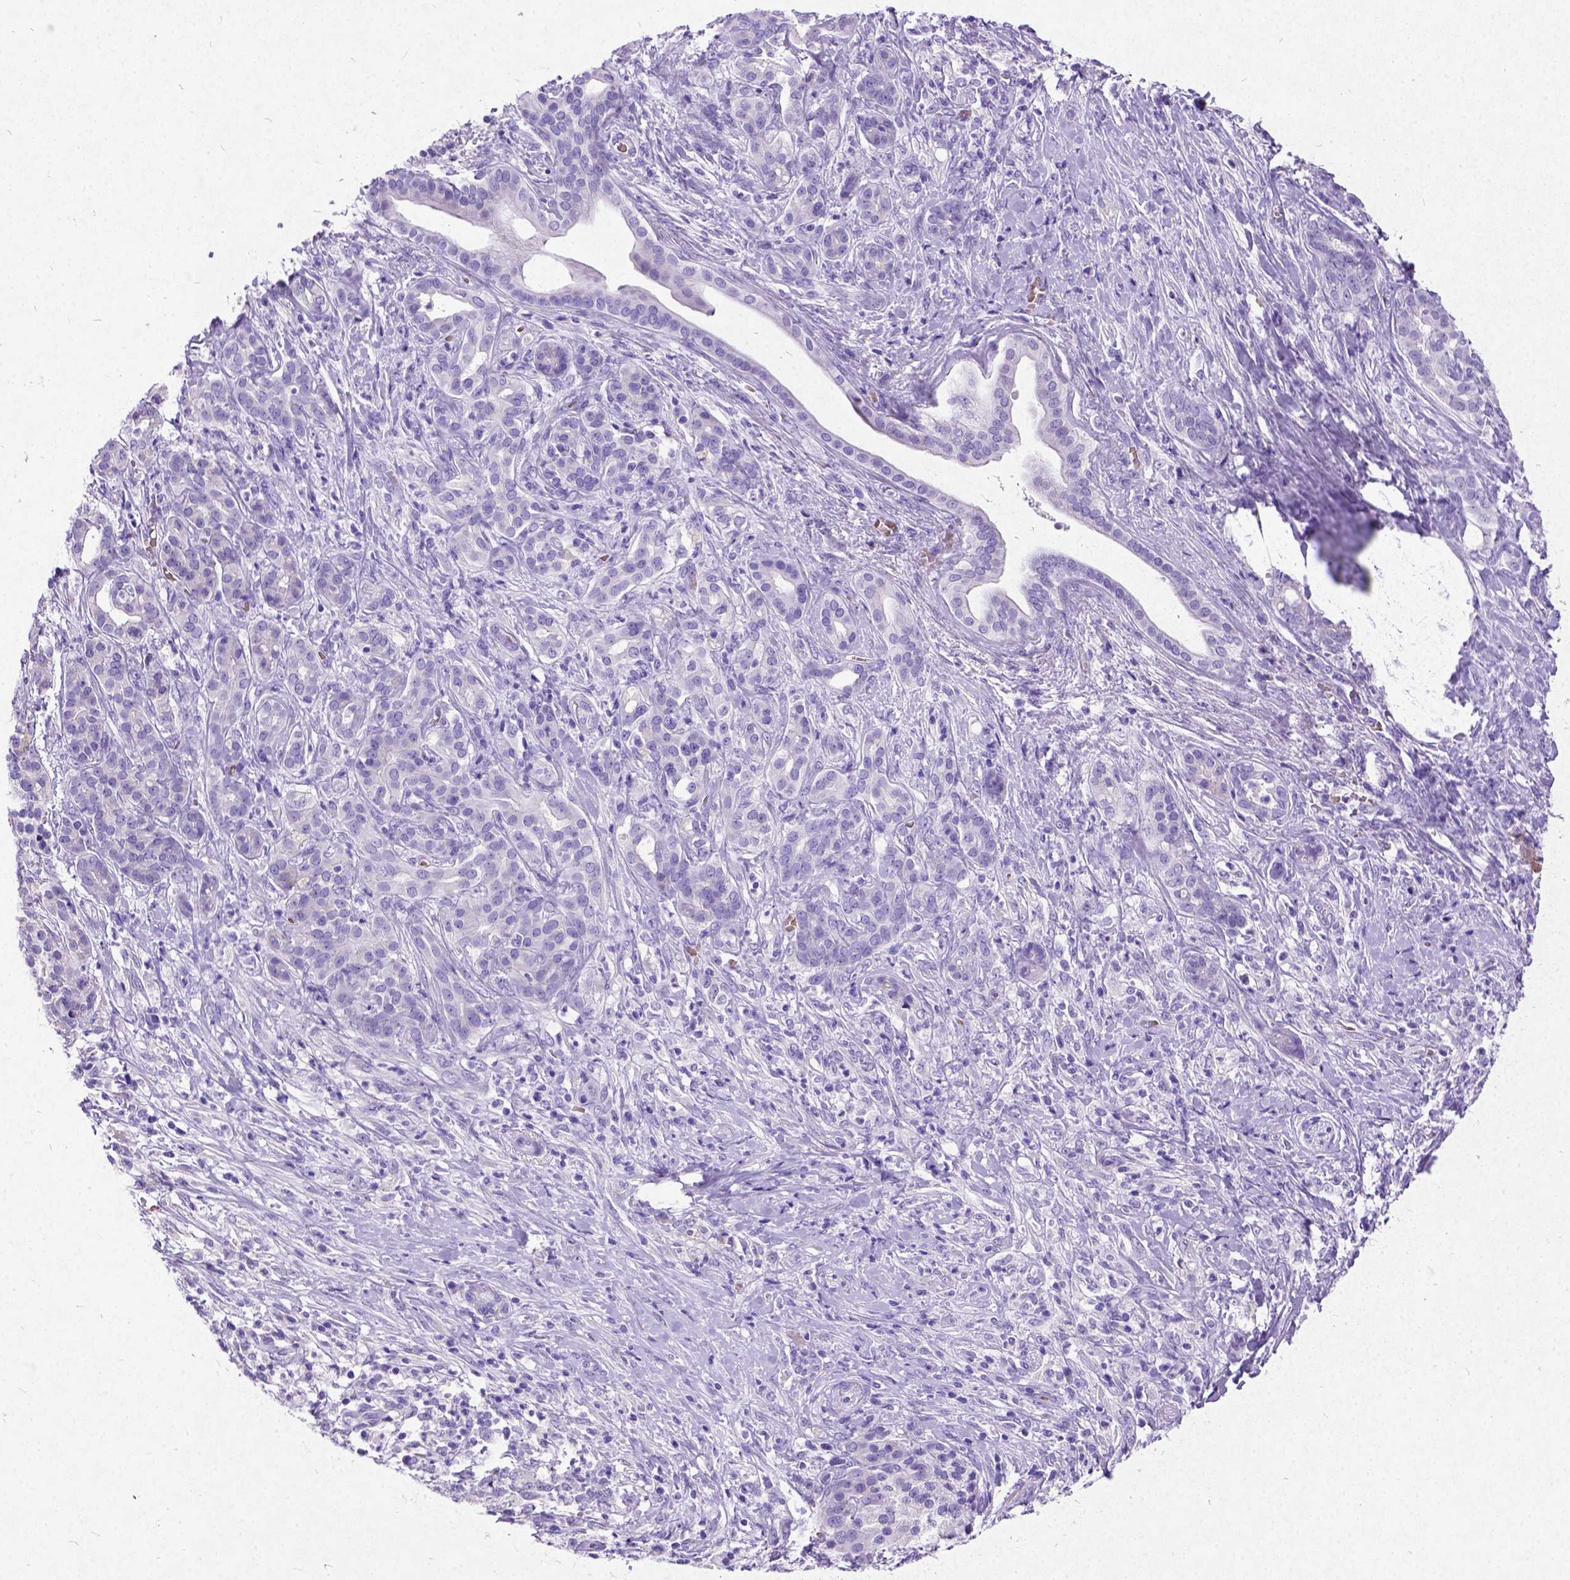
{"staining": {"intensity": "negative", "quantity": "none", "location": "none"}, "tissue": "pancreatic cancer", "cell_type": "Tumor cells", "image_type": "cancer", "snomed": [{"axis": "morphology", "description": "Normal tissue, NOS"}, {"axis": "morphology", "description": "Inflammation, NOS"}, {"axis": "morphology", "description": "Adenocarcinoma, NOS"}, {"axis": "topography", "description": "Pancreas"}], "caption": "Immunohistochemistry micrograph of pancreatic cancer stained for a protein (brown), which exhibits no staining in tumor cells.", "gene": "NEUROD4", "patient": {"sex": "male", "age": 57}}